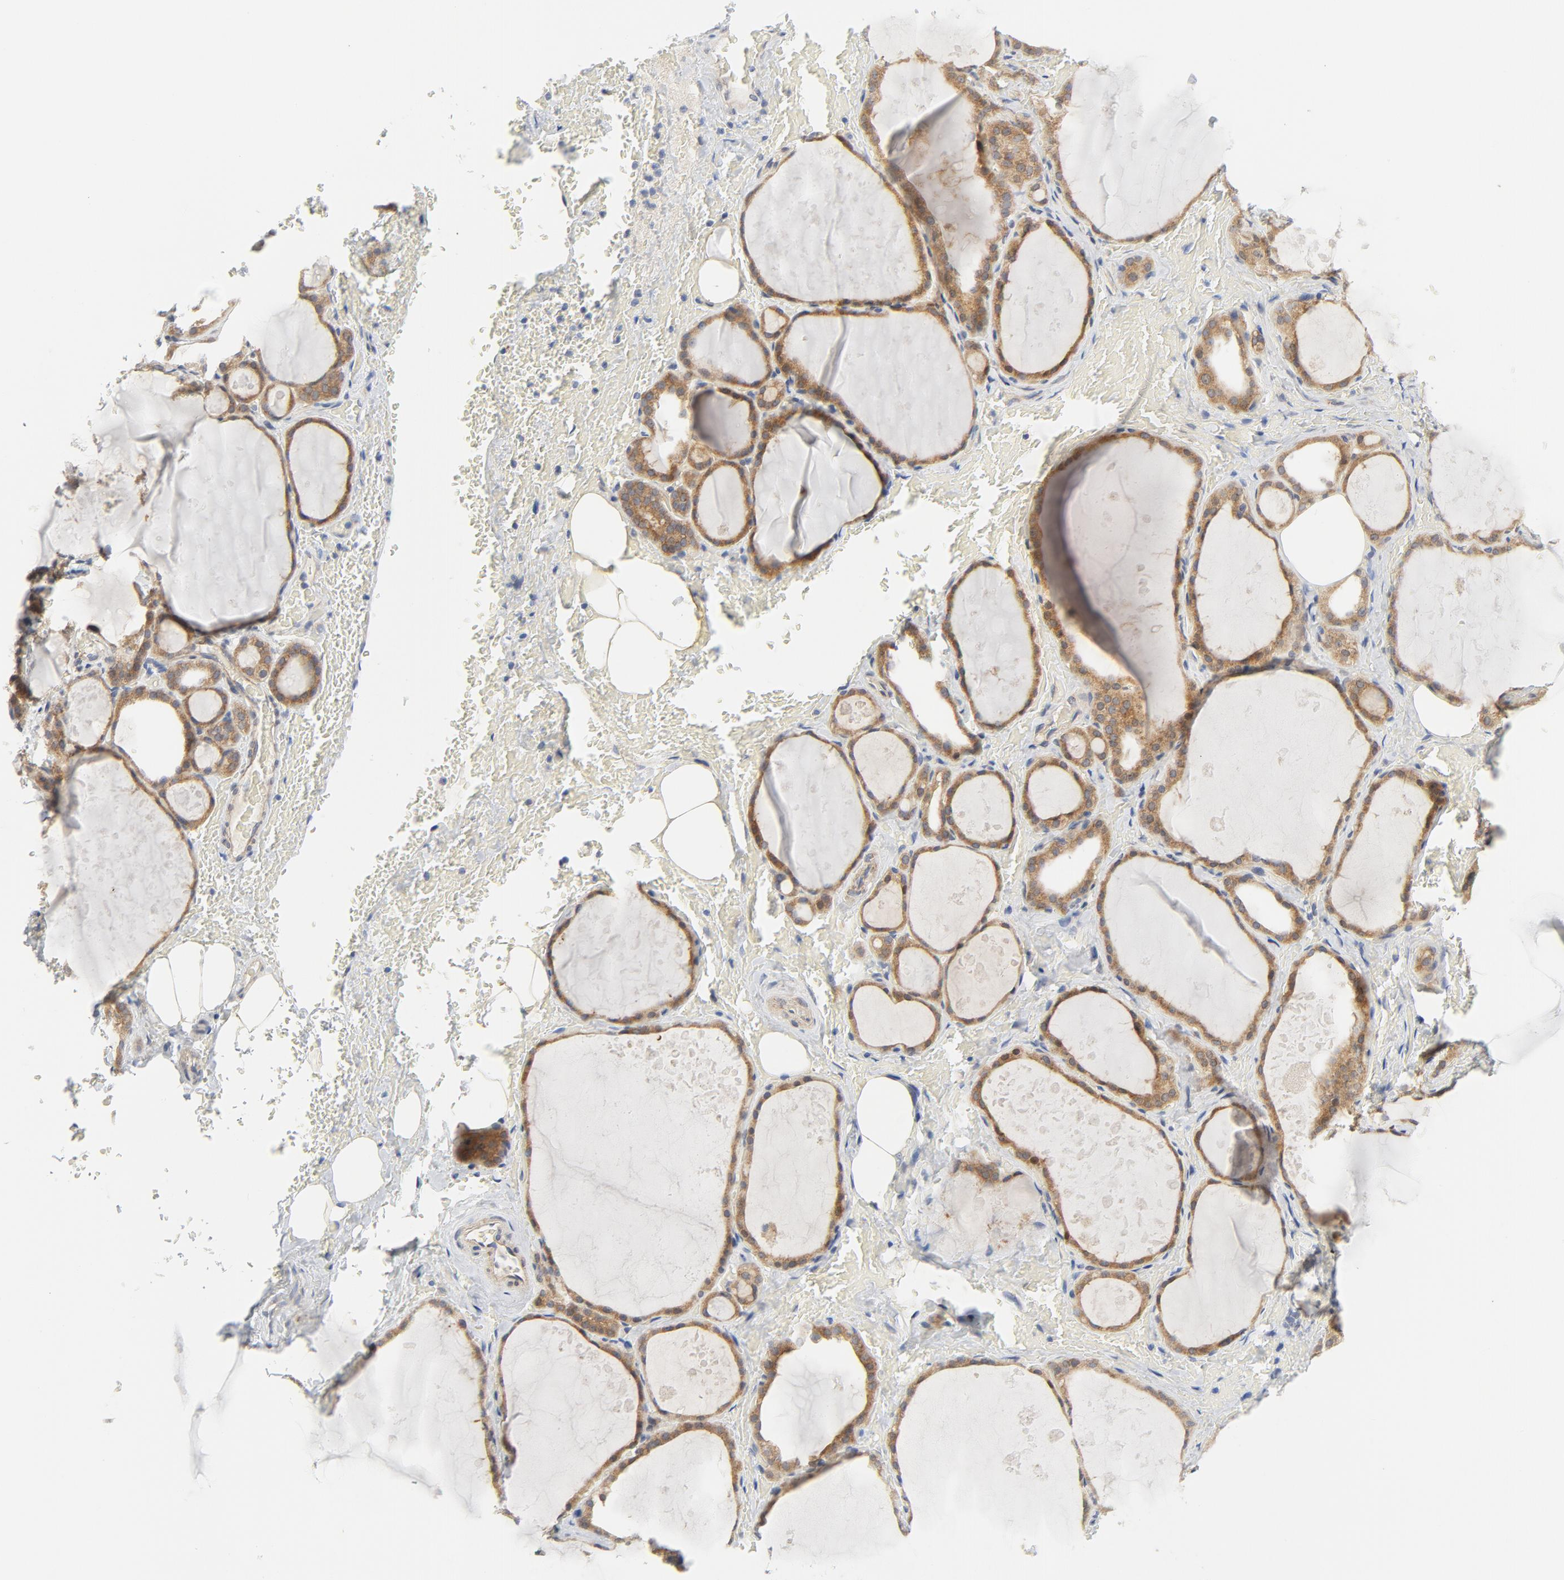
{"staining": {"intensity": "moderate", "quantity": ">75%", "location": "cytoplasmic/membranous"}, "tissue": "thyroid gland", "cell_type": "Glandular cells", "image_type": "normal", "snomed": [{"axis": "morphology", "description": "Normal tissue, NOS"}, {"axis": "topography", "description": "Thyroid gland"}], "caption": "IHC (DAB) staining of benign human thyroid gland demonstrates moderate cytoplasmic/membranous protein expression in about >75% of glandular cells.", "gene": "BAD", "patient": {"sex": "male", "age": 61}}